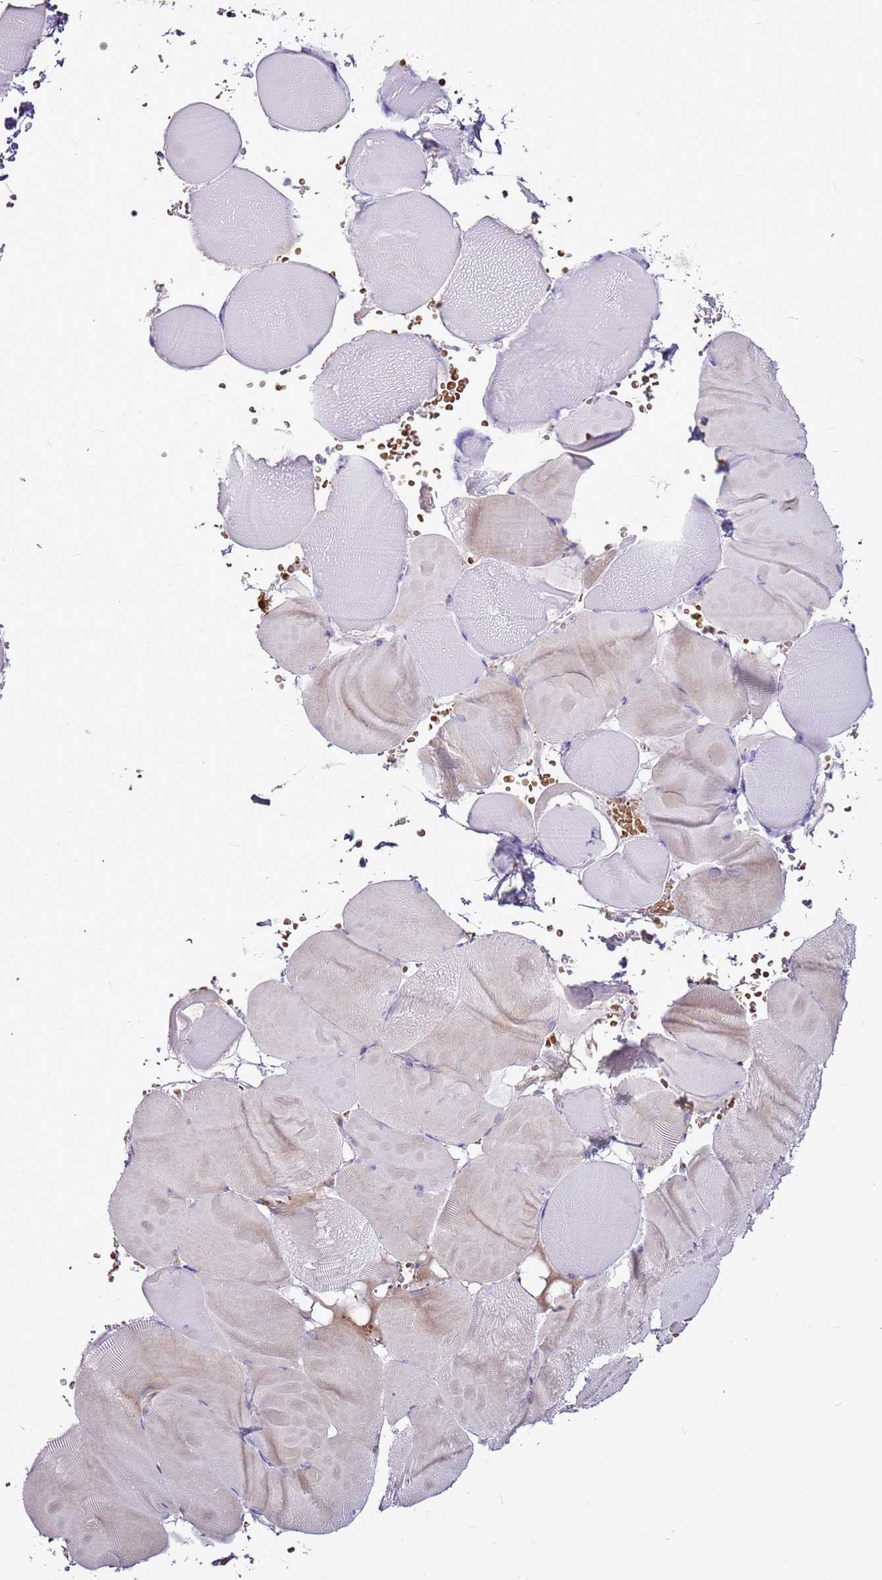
{"staining": {"intensity": "negative", "quantity": "none", "location": "none"}, "tissue": "skeletal muscle", "cell_type": "Myocytes", "image_type": "normal", "snomed": [{"axis": "morphology", "description": "Normal tissue, NOS"}, {"axis": "topography", "description": "Skeletal muscle"}], "caption": "Myocytes show no significant positivity in unremarkable skeletal muscle. The staining is performed using DAB (3,3'-diaminobenzidine) brown chromogen with nuclei counter-stained in using hematoxylin.", "gene": "CHAC2", "patient": {"sex": "male", "age": 62}}